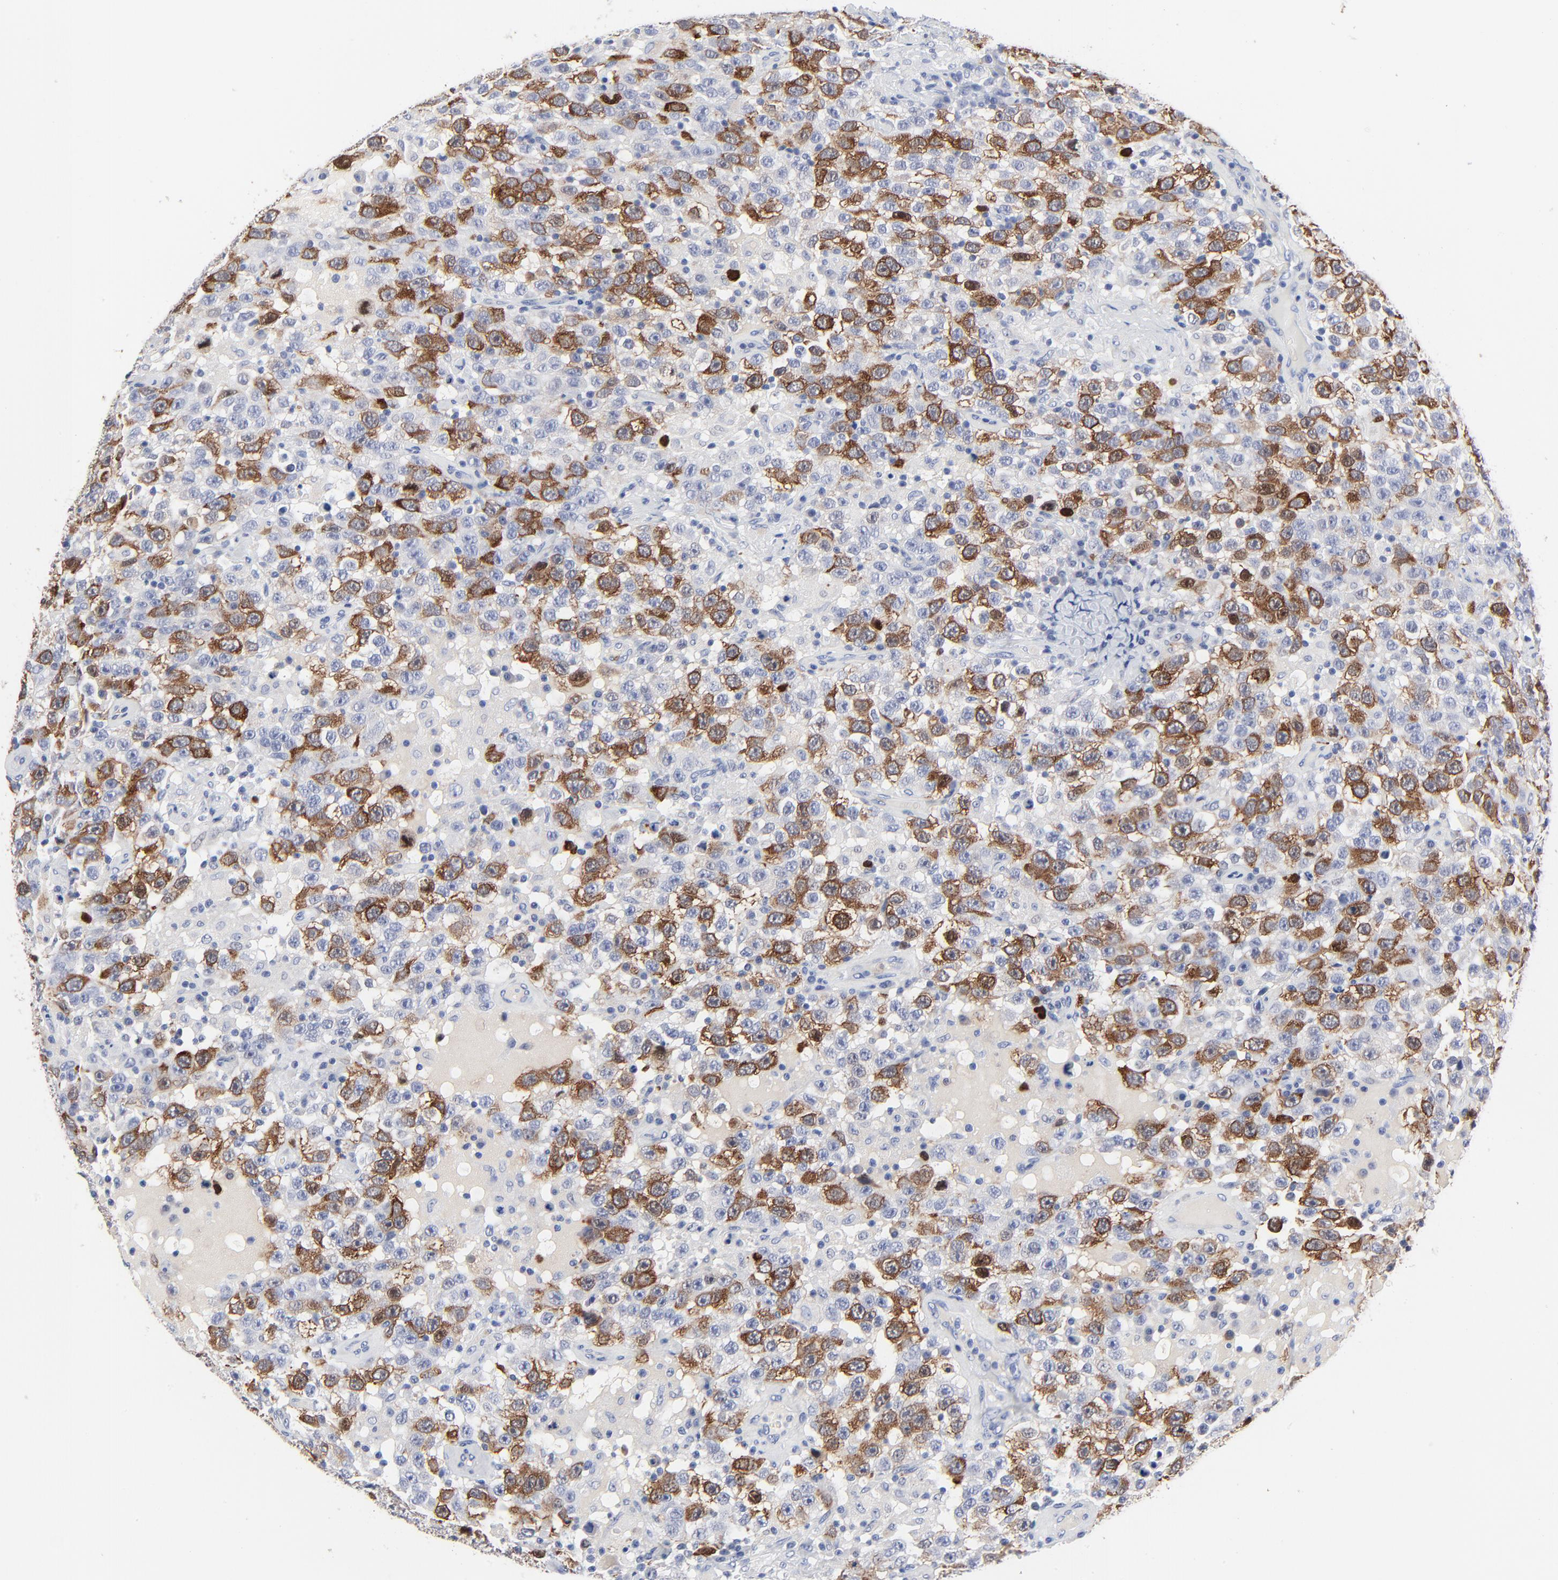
{"staining": {"intensity": "moderate", "quantity": ">75%", "location": "cytoplasmic/membranous,nuclear"}, "tissue": "testis cancer", "cell_type": "Tumor cells", "image_type": "cancer", "snomed": [{"axis": "morphology", "description": "Seminoma, NOS"}, {"axis": "topography", "description": "Testis"}], "caption": "Immunohistochemistry of seminoma (testis) displays medium levels of moderate cytoplasmic/membranous and nuclear staining in approximately >75% of tumor cells.", "gene": "CDK1", "patient": {"sex": "male", "age": 41}}